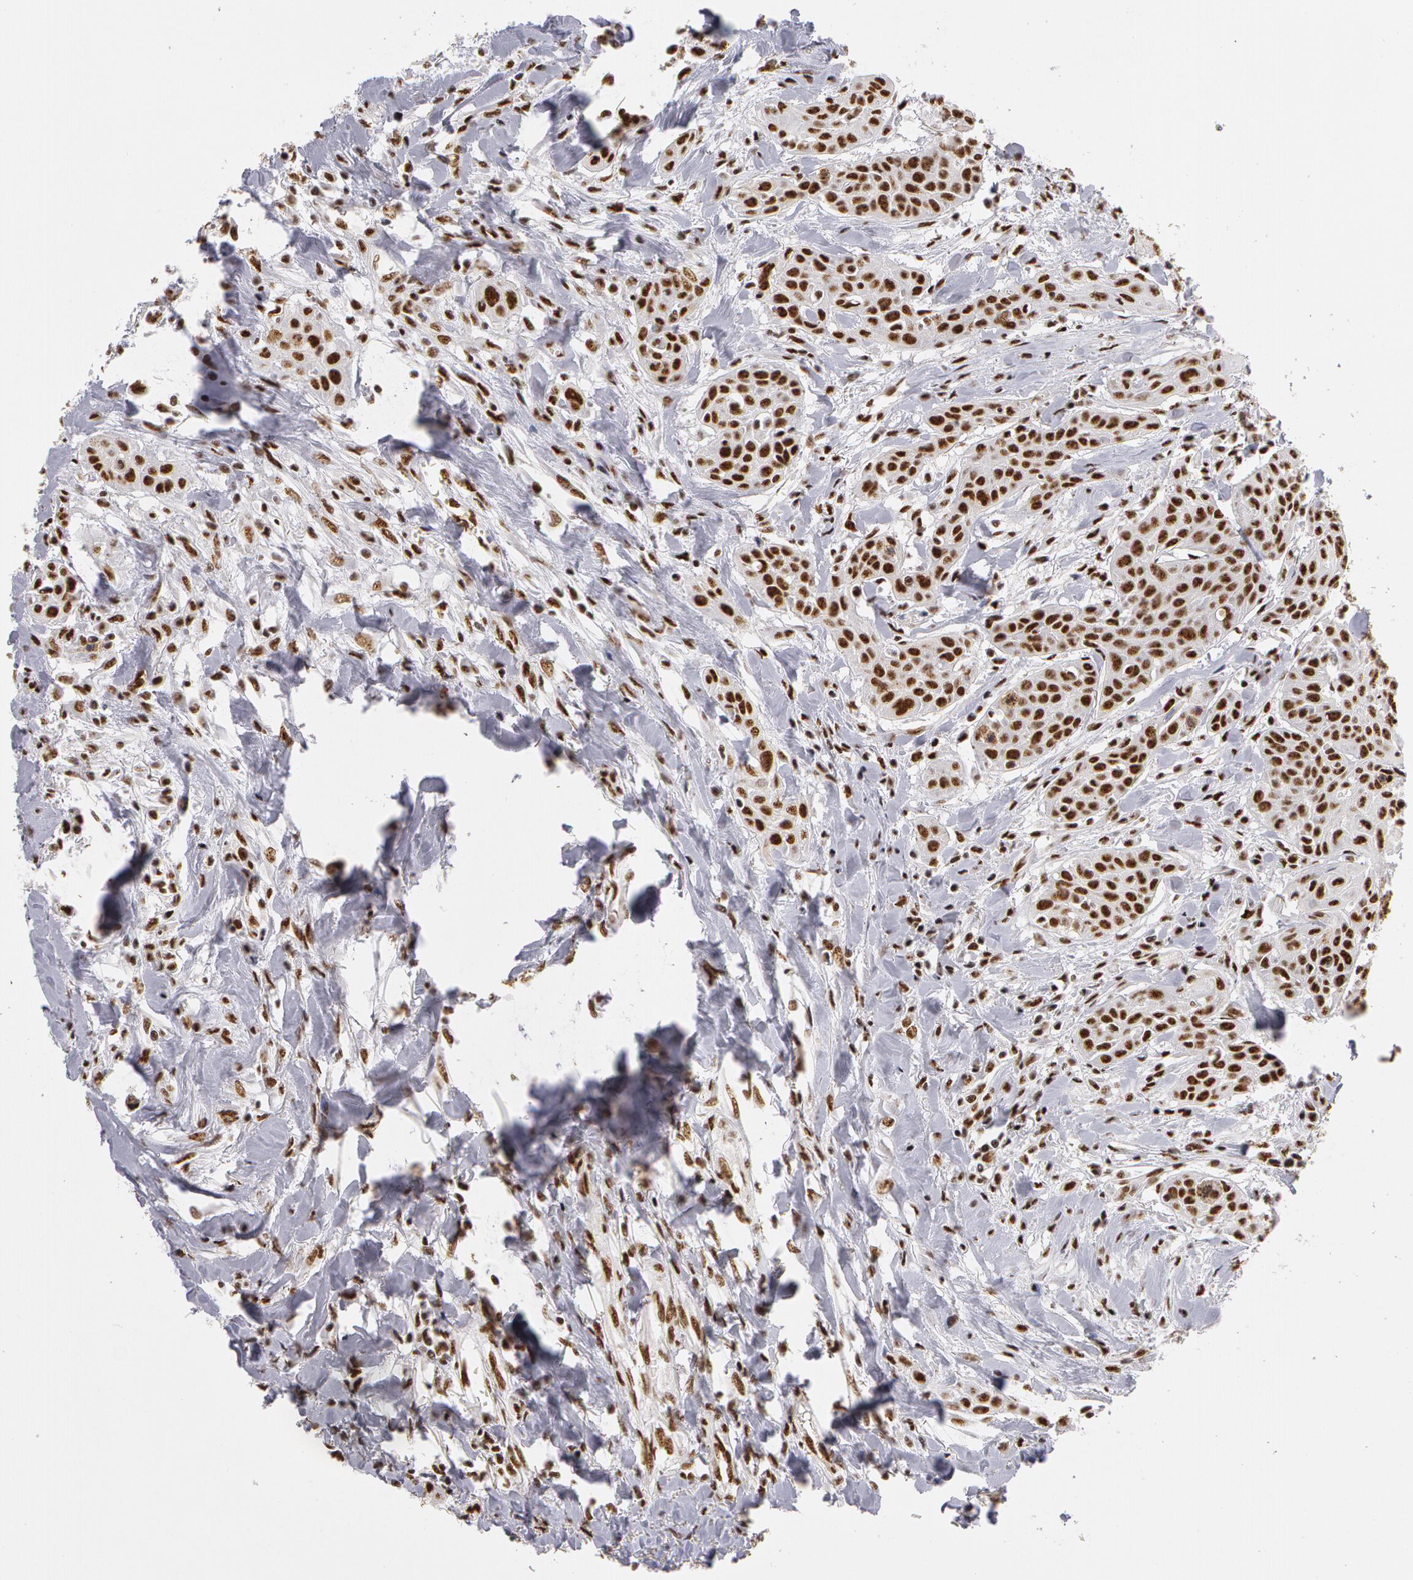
{"staining": {"intensity": "strong", "quantity": ">75%", "location": "nuclear"}, "tissue": "head and neck cancer", "cell_type": "Tumor cells", "image_type": "cancer", "snomed": [{"axis": "morphology", "description": "Squamous cell carcinoma, NOS"}, {"axis": "morphology", "description": "Squamous cell carcinoma, metastatic, NOS"}, {"axis": "topography", "description": "Lymph node"}, {"axis": "topography", "description": "Salivary gland"}, {"axis": "topography", "description": "Head-Neck"}], "caption": "About >75% of tumor cells in head and neck squamous cell carcinoma display strong nuclear protein expression as visualized by brown immunohistochemical staining.", "gene": "PNN", "patient": {"sex": "female", "age": 74}}